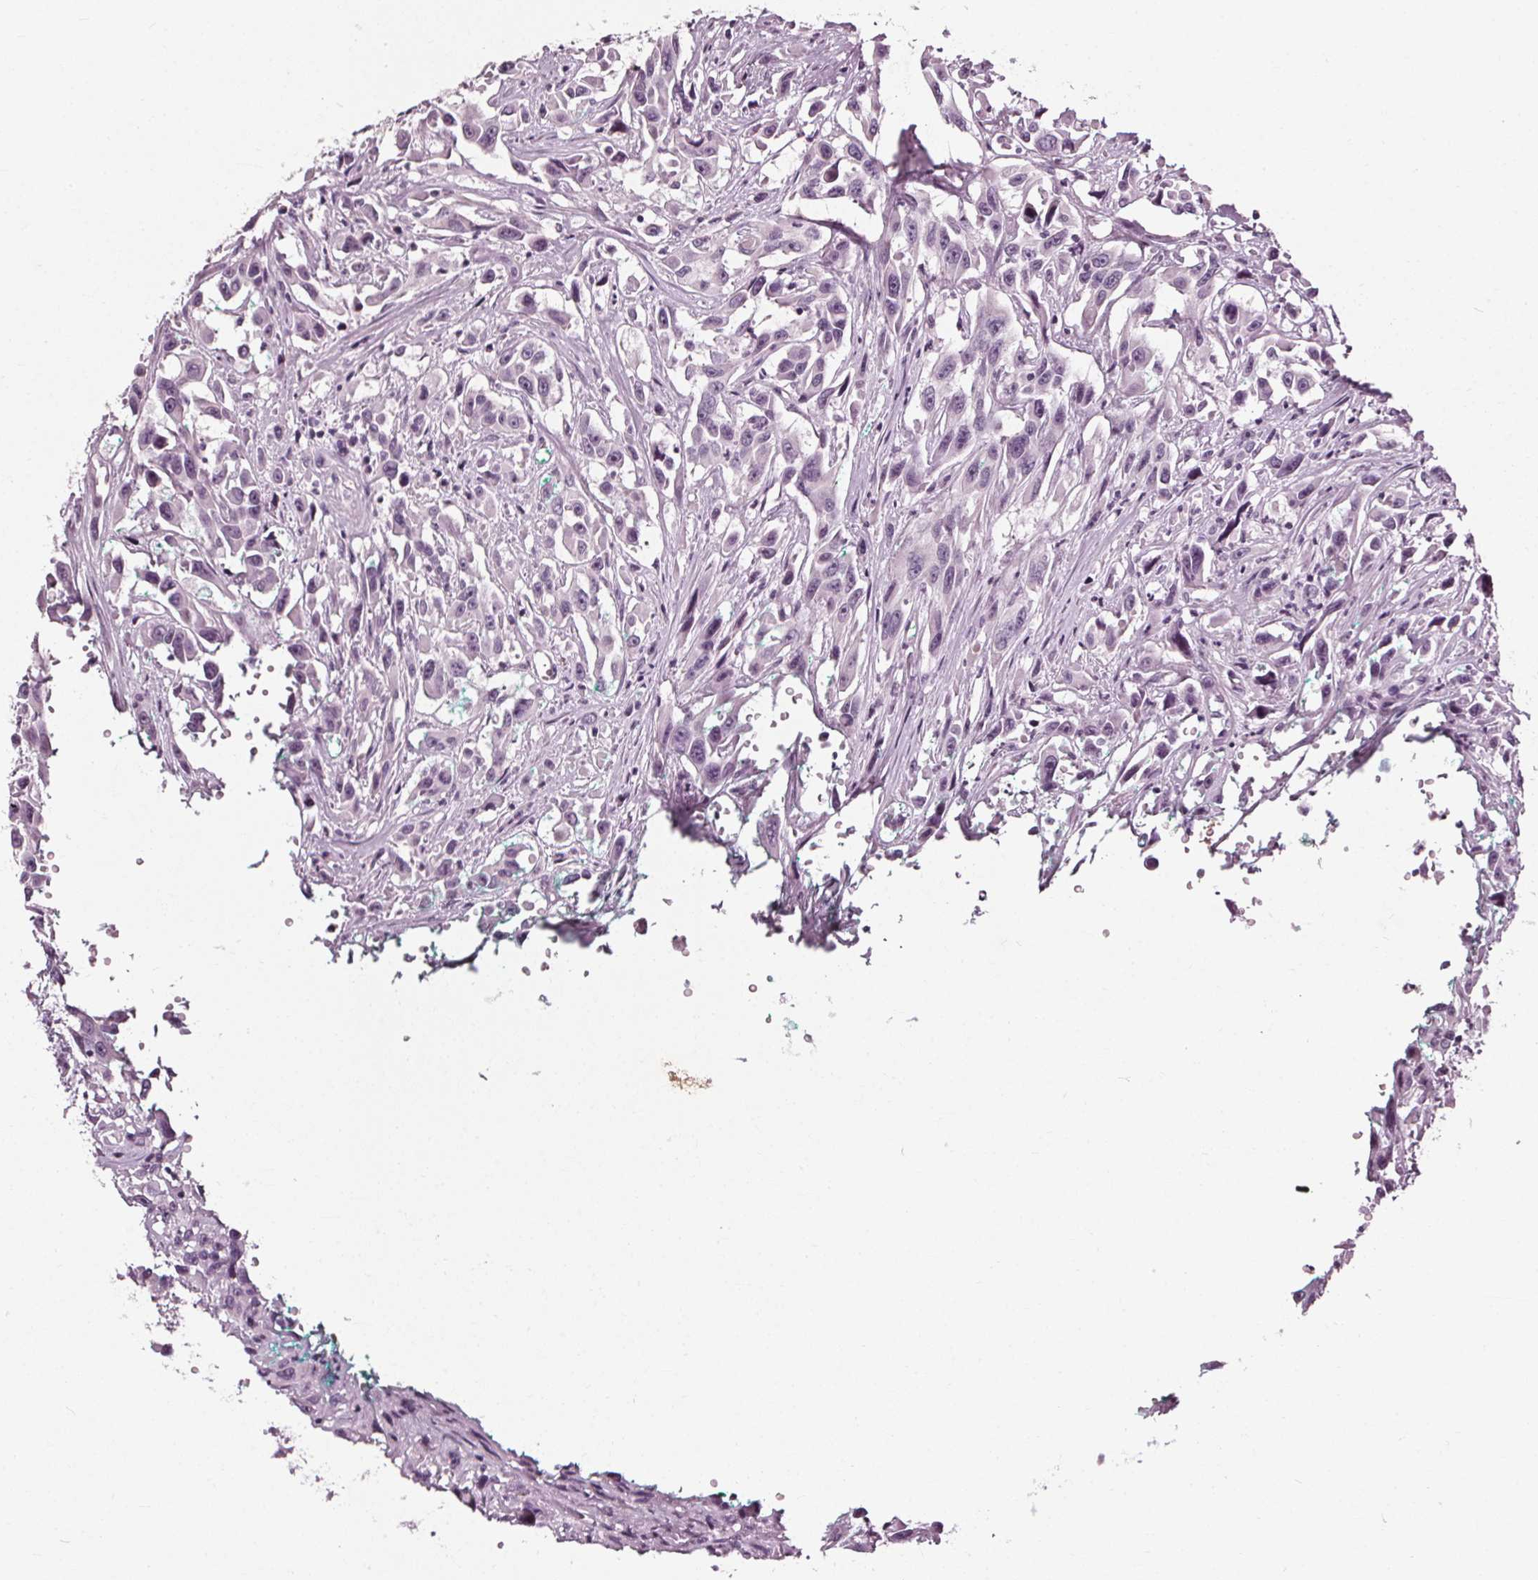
{"staining": {"intensity": "negative", "quantity": "none", "location": "none"}, "tissue": "urothelial cancer", "cell_type": "Tumor cells", "image_type": "cancer", "snomed": [{"axis": "morphology", "description": "Urothelial carcinoma, High grade"}, {"axis": "topography", "description": "Urinary bladder"}], "caption": "Urothelial cancer was stained to show a protein in brown. There is no significant expression in tumor cells.", "gene": "DEFA5", "patient": {"sex": "male", "age": 53}}